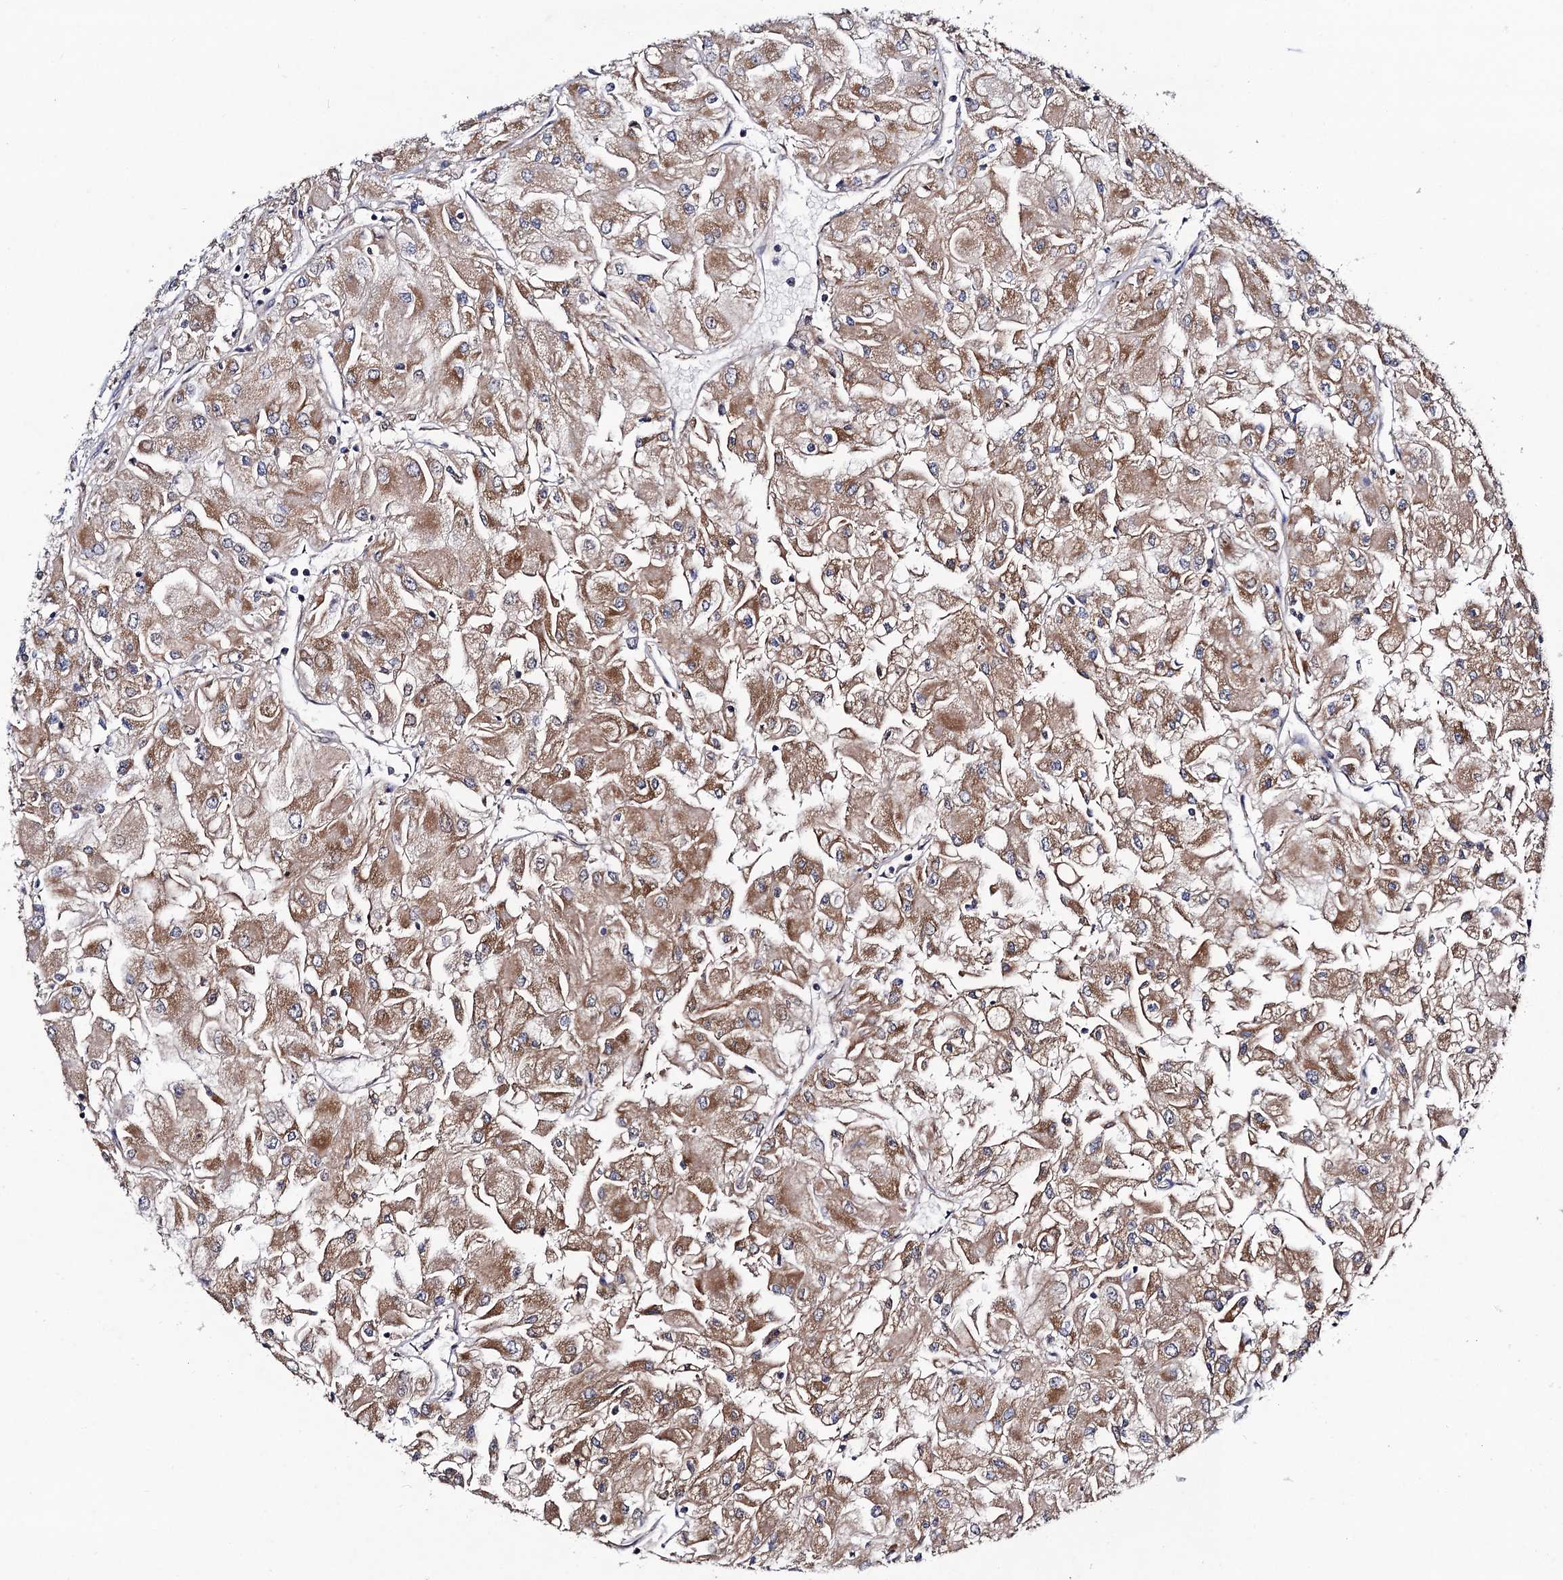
{"staining": {"intensity": "moderate", "quantity": ">75%", "location": "cytoplasmic/membranous"}, "tissue": "renal cancer", "cell_type": "Tumor cells", "image_type": "cancer", "snomed": [{"axis": "morphology", "description": "Adenocarcinoma, NOS"}, {"axis": "topography", "description": "Kidney"}], "caption": "Protein staining of renal cancer tissue shows moderate cytoplasmic/membranous positivity in approximately >75% of tumor cells.", "gene": "VPS37D", "patient": {"sex": "male", "age": 80}}